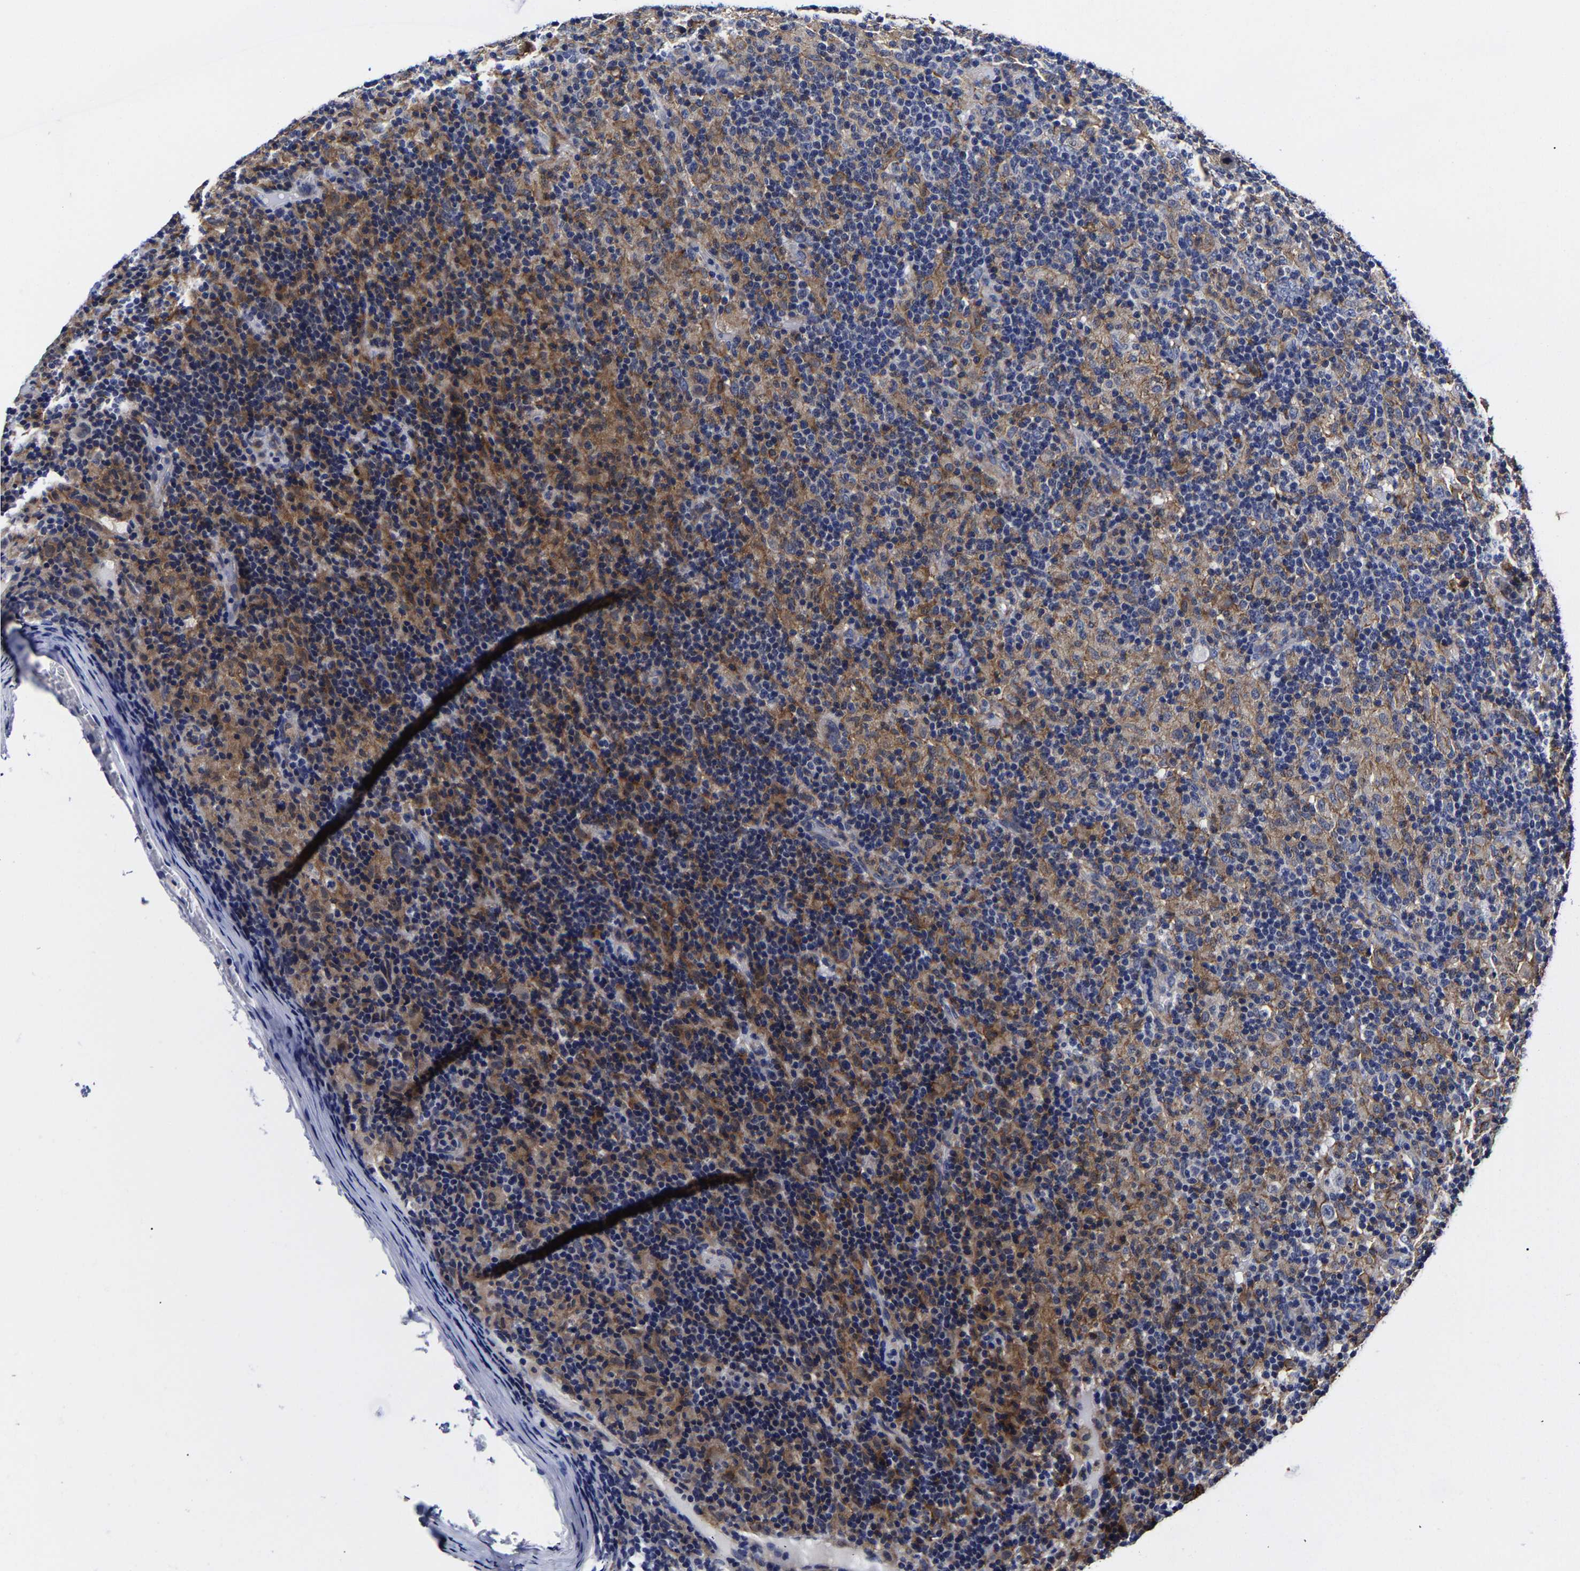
{"staining": {"intensity": "negative", "quantity": "none", "location": "none"}, "tissue": "lymphoma", "cell_type": "Tumor cells", "image_type": "cancer", "snomed": [{"axis": "morphology", "description": "Hodgkin's disease, NOS"}, {"axis": "topography", "description": "Lymph node"}], "caption": "IHC image of human lymphoma stained for a protein (brown), which reveals no positivity in tumor cells. (Immunohistochemistry (ihc), brightfield microscopy, high magnification).", "gene": "AASS", "patient": {"sex": "male", "age": 70}}